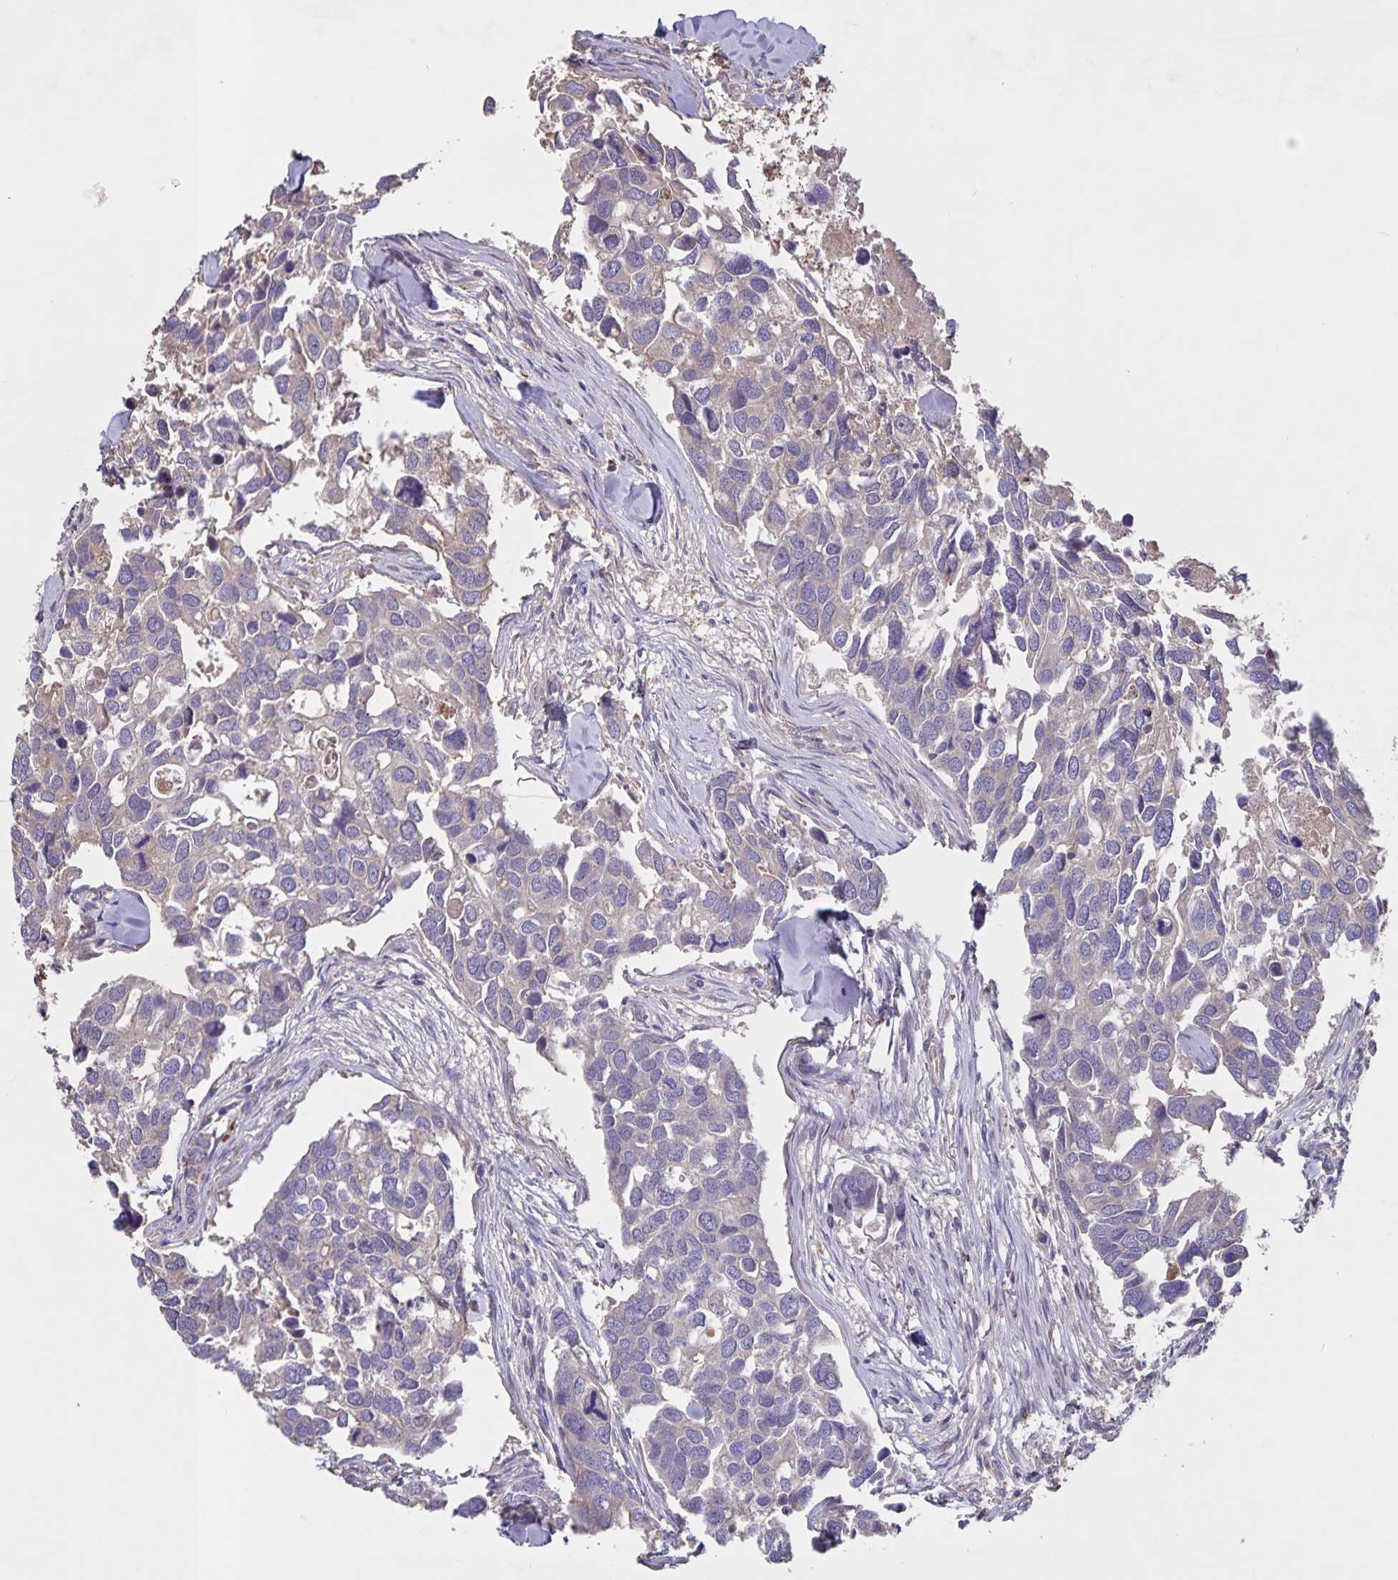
{"staining": {"intensity": "negative", "quantity": "none", "location": "none"}, "tissue": "breast cancer", "cell_type": "Tumor cells", "image_type": "cancer", "snomed": [{"axis": "morphology", "description": "Duct carcinoma"}, {"axis": "topography", "description": "Breast"}], "caption": "DAB (3,3'-diaminobenzidine) immunohistochemical staining of invasive ductal carcinoma (breast) demonstrates no significant positivity in tumor cells. (Brightfield microscopy of DAB immunohistochemistry at high magnification).", "gene": "FBXL16", "patient": {"sex": "female", "age": 83}}